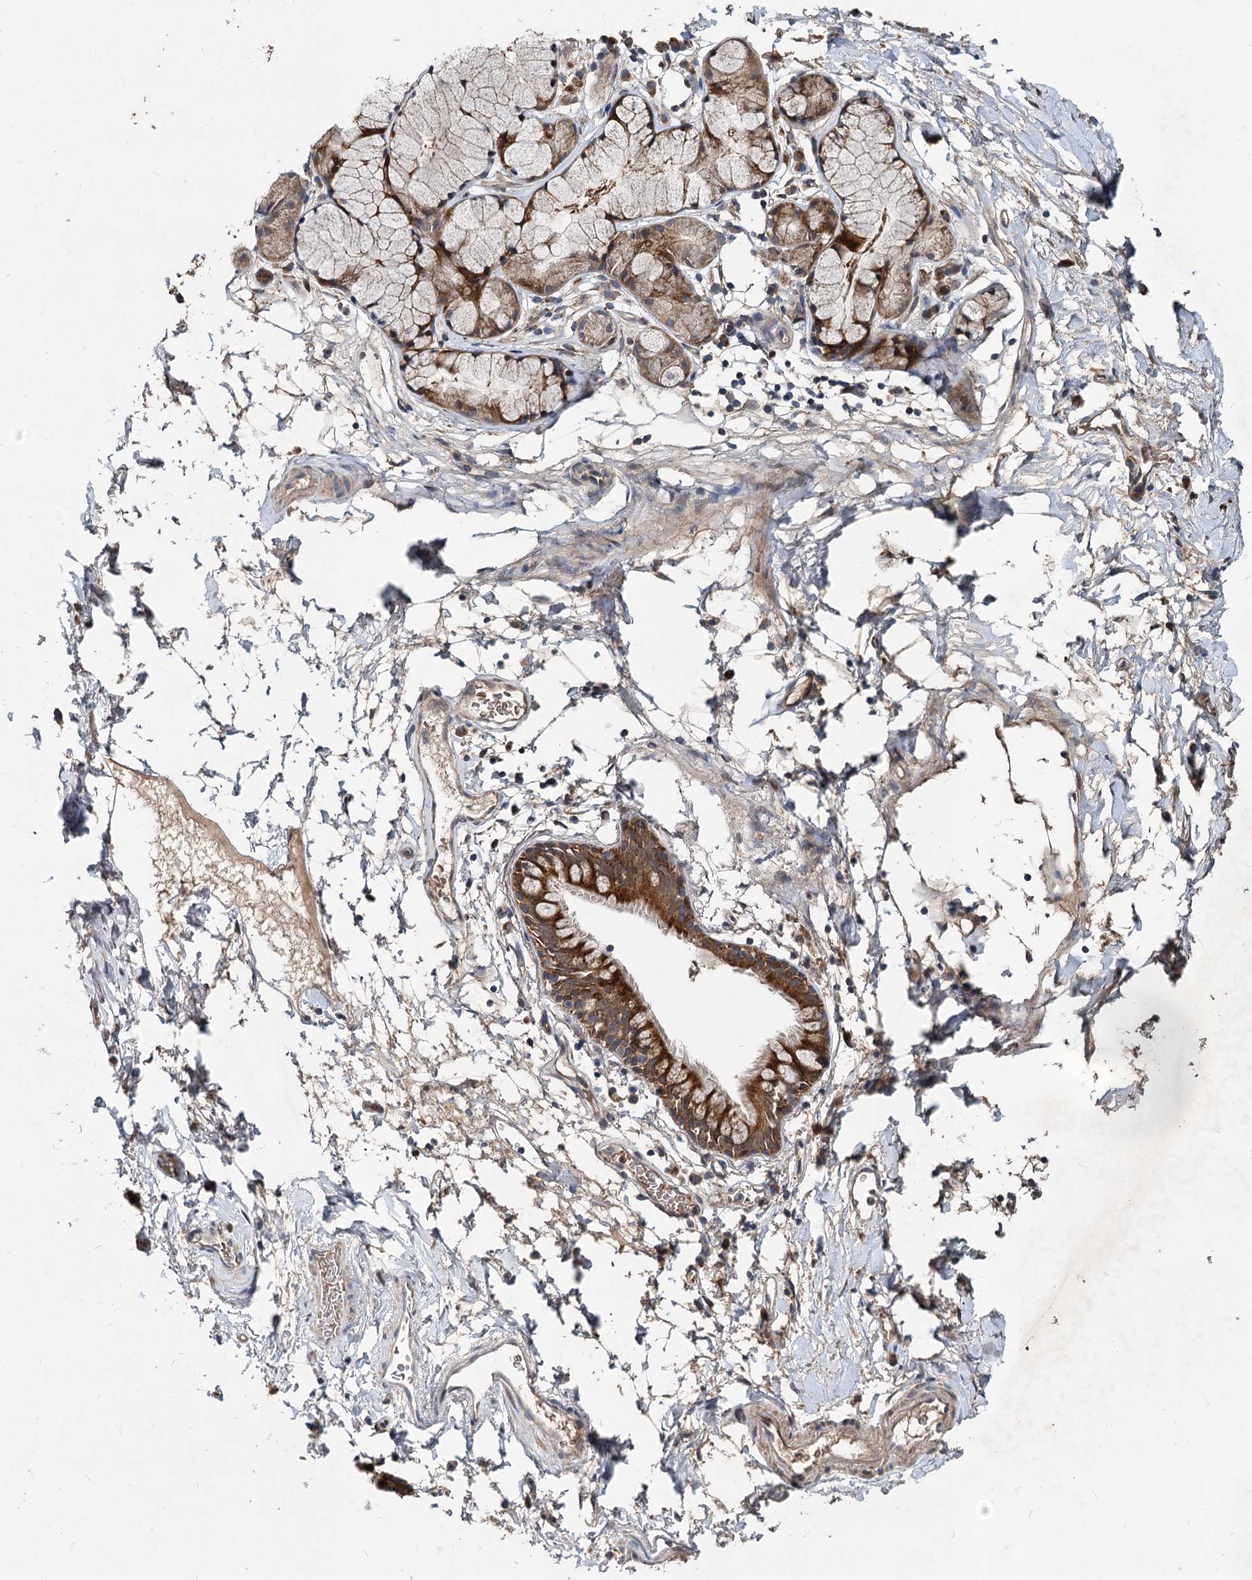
{"staining": {"intensity": "moderate", "quantity": ">75%", "location": "cytoplasmic/membranous"}, "tissue": "adipose tissue", "cell_type": "Adipocytes", "image_type": "normal", "snomed": [{"axis": "morphology", "description": "Normal tissue, NOS"}, {"axis": "topography", "description": "Lymph node"}, {"axis": "topography", "description": "Bronchus"}], "caption": "Immunohistochemistry (DAB) staining of benign adipose tissue exhibits moderate cytoplasmic/membranous protein staining in approximately >75% of adipocytes. Using DAB (brown) and hematoxylin (blue) stains, captured at high magnification using brightfield microscopy.", "gene": "OTUB1", "patient": {"sex": "male", "age": 63}}